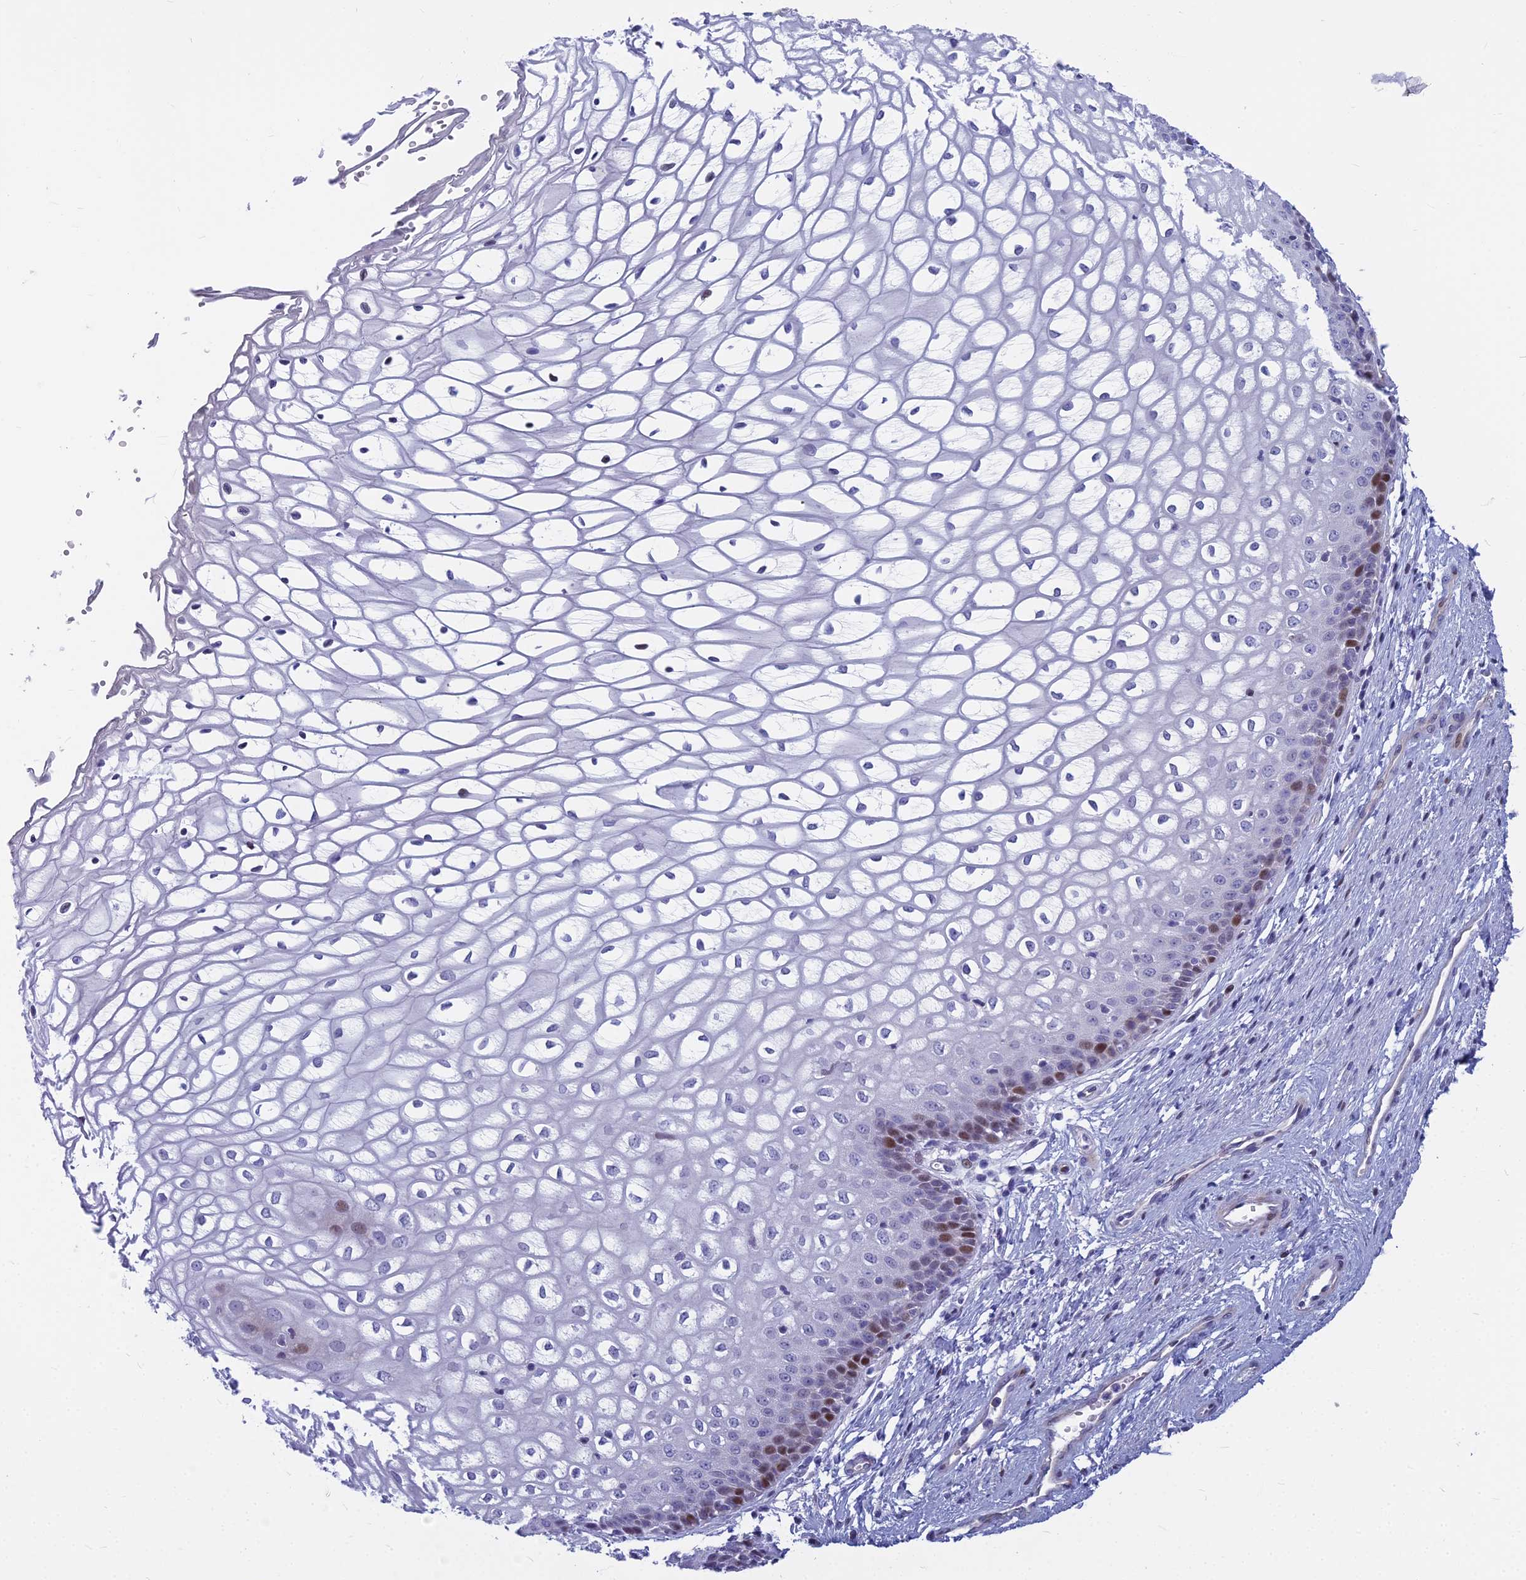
{"staining": {"intensity": "moderate", "quantity": "<25%", "location": "nuclear"}, "tissue": "vagina", "cell_type": "Squamous epithelial cells", "image_type": "normal", "snomed": [{"axis": "morphology", "description": "Normal tissue, NOS"}, {"axis": "topography", "description": "Vagina"}], "caption": "Squamous epithelial cells exhibit low levels of moderate nuclear staining in about <25% of cells in normal human vagina. (brown staining indicates protein expression, while blue staining denotes nuclei).", "gene": "MYBPC2", "patient": {"sex": "female", "age": 34}}